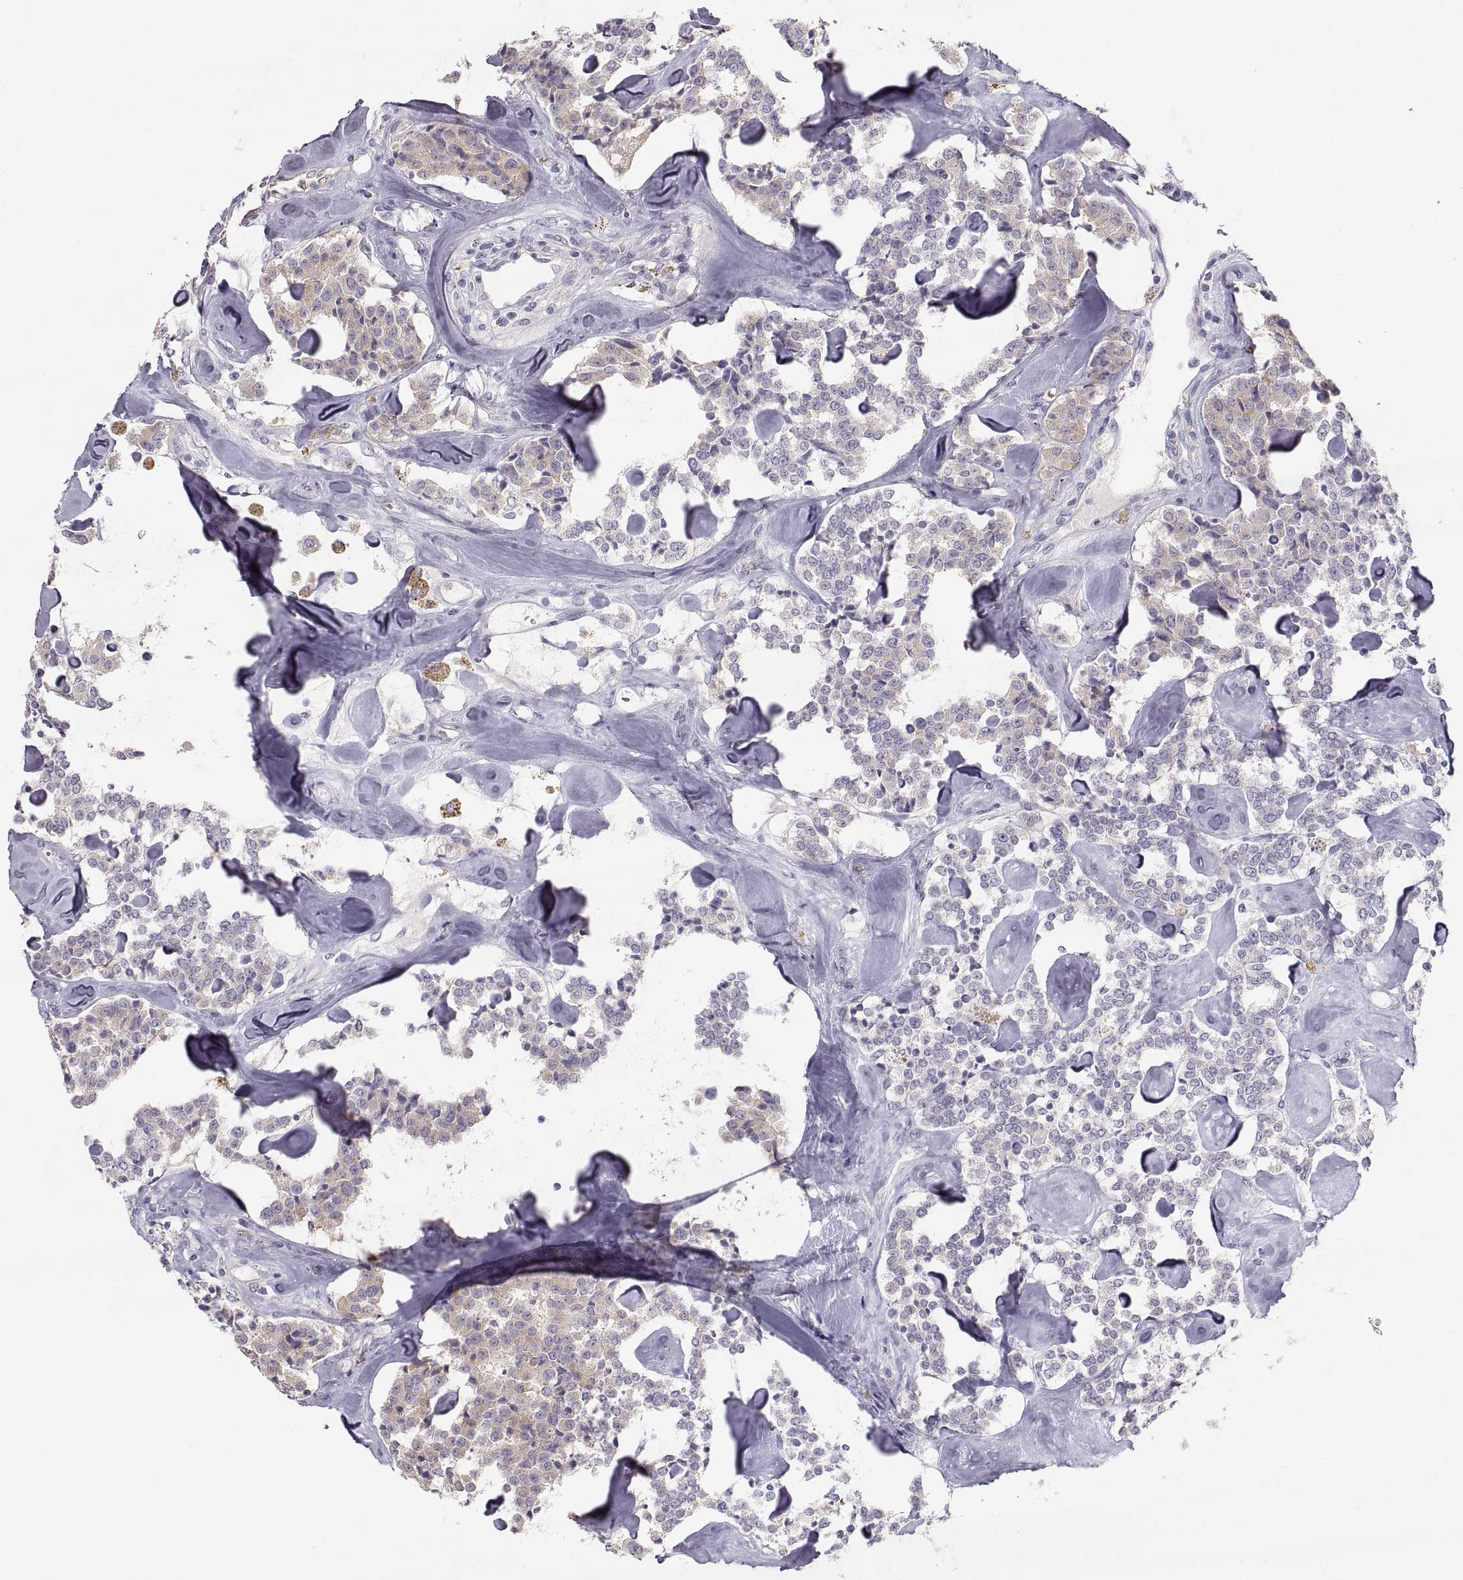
{"staining": {"intensity": "weak", "quantity": "25%-75%", "location": "cytoplasmic/membranous"}, "tissue": "carcinoid", "cell_type": "Tumor cells", "image_type": "cancer", "snomed": [{"axis": "morphology", "description": "Carcinoid, malignant, NOS"}, {"axis": "topography", "description": "Pancreas"}], "caption": "Weak cytoplasmic/membranous staining is seen in about 25%-75% of tumor cells in malignant carcinoid.", "gene": "PGM5", "patient": {"sex": "male", "age": 41}}